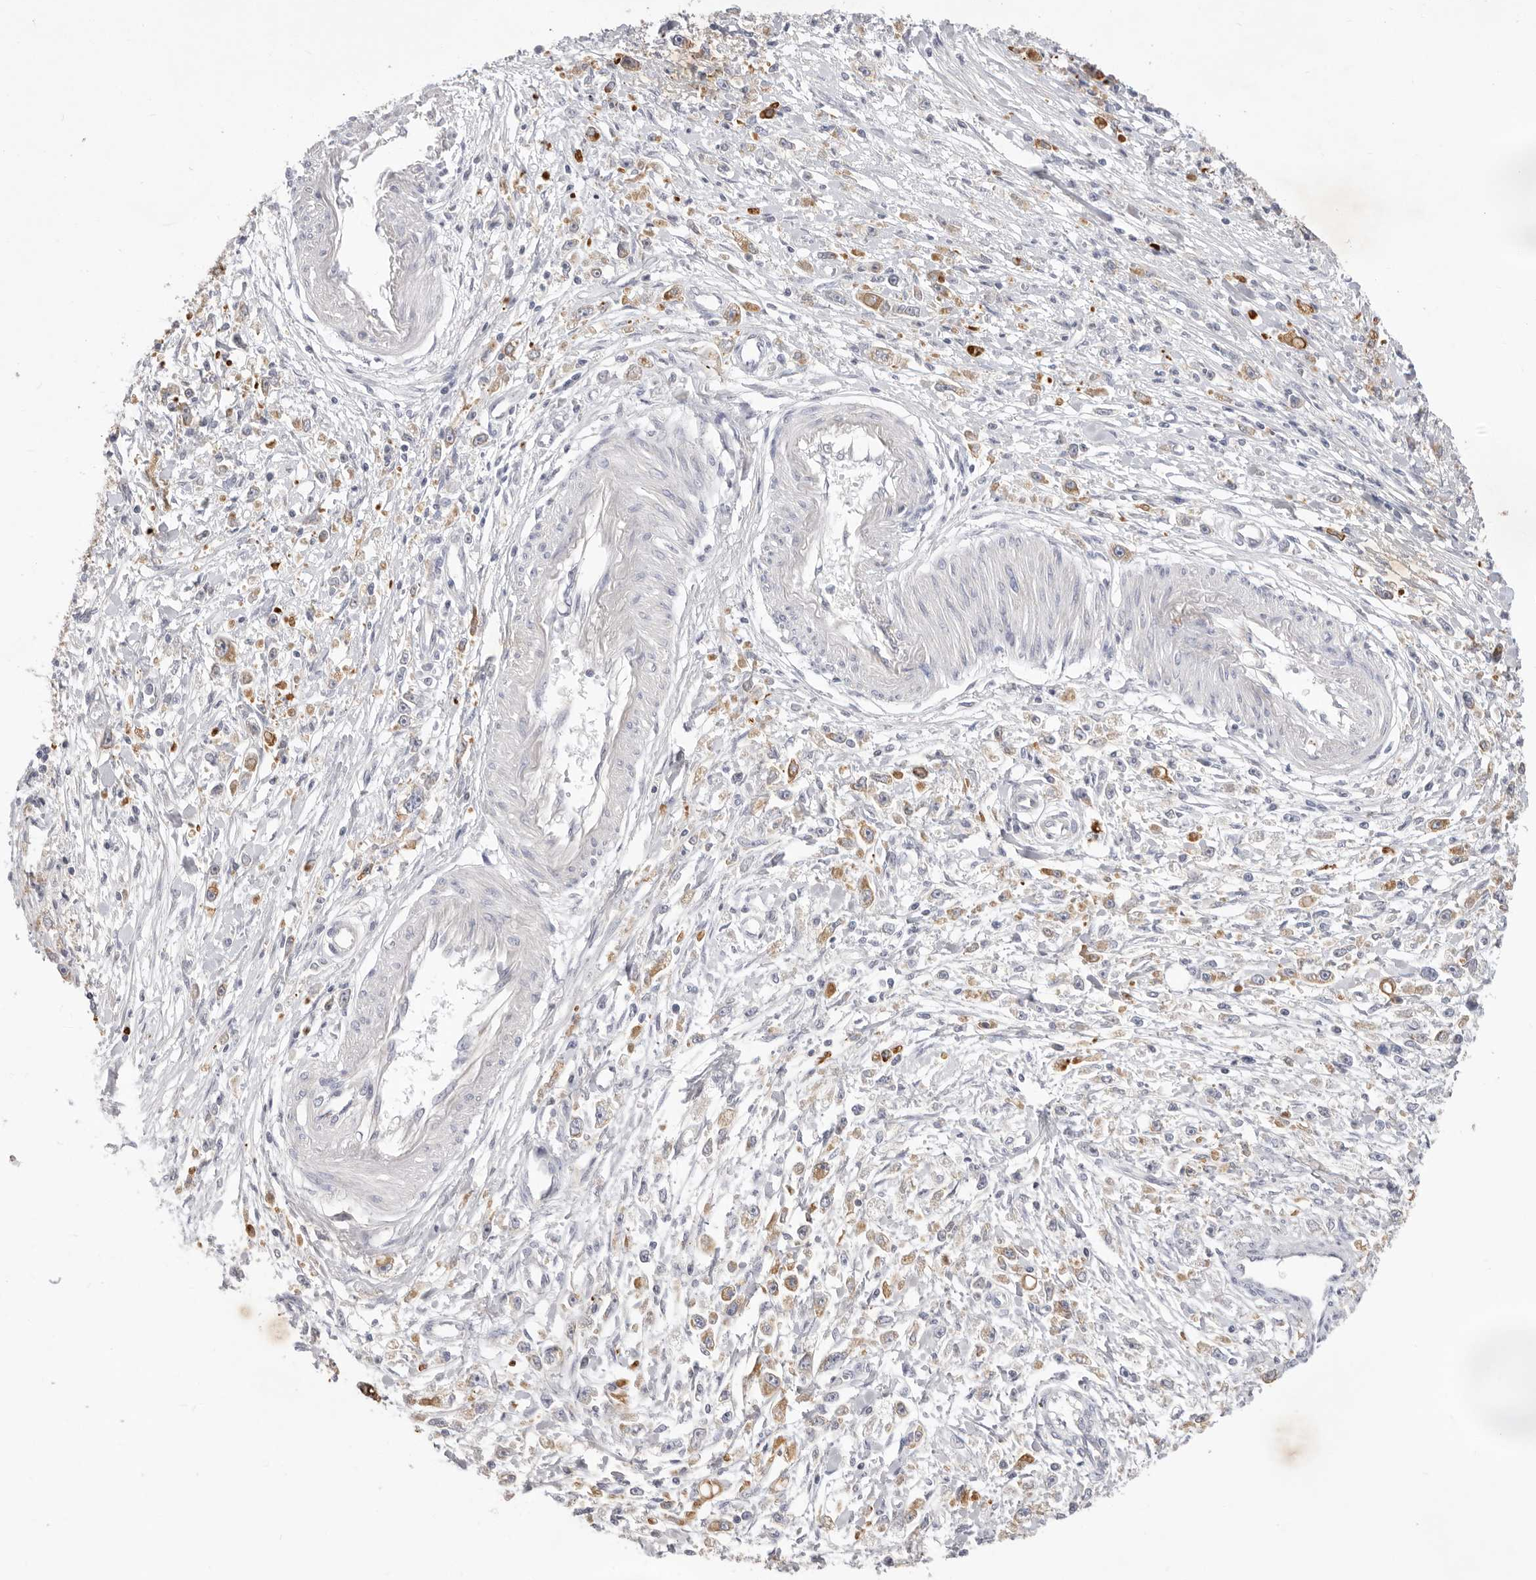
{"staining": {"intensity": "moderate", "quantity": "25%-75%", "location": "cytoplasmic/membranous"}, "tissue": "stomach cancer", "cell_type": "Tumor cells", "image_type": "cancer", "snomed": [{"axis": "morphology", "description": "Adenocarcinoma, NOS"}, {"axis": "topography", "description": "Stomach"}], "caption": "Adenocarcinoma (stomach) was stained to show a protein in brown. There is medium levels of moderate cytoplasmic/membranous expression in approximately 25%-75% of tumor cells. (Brightfield microscopy of DAB IHC at high magnification).", "gene": "USH1C", "patient": {"sex": "female", "age": 59}}